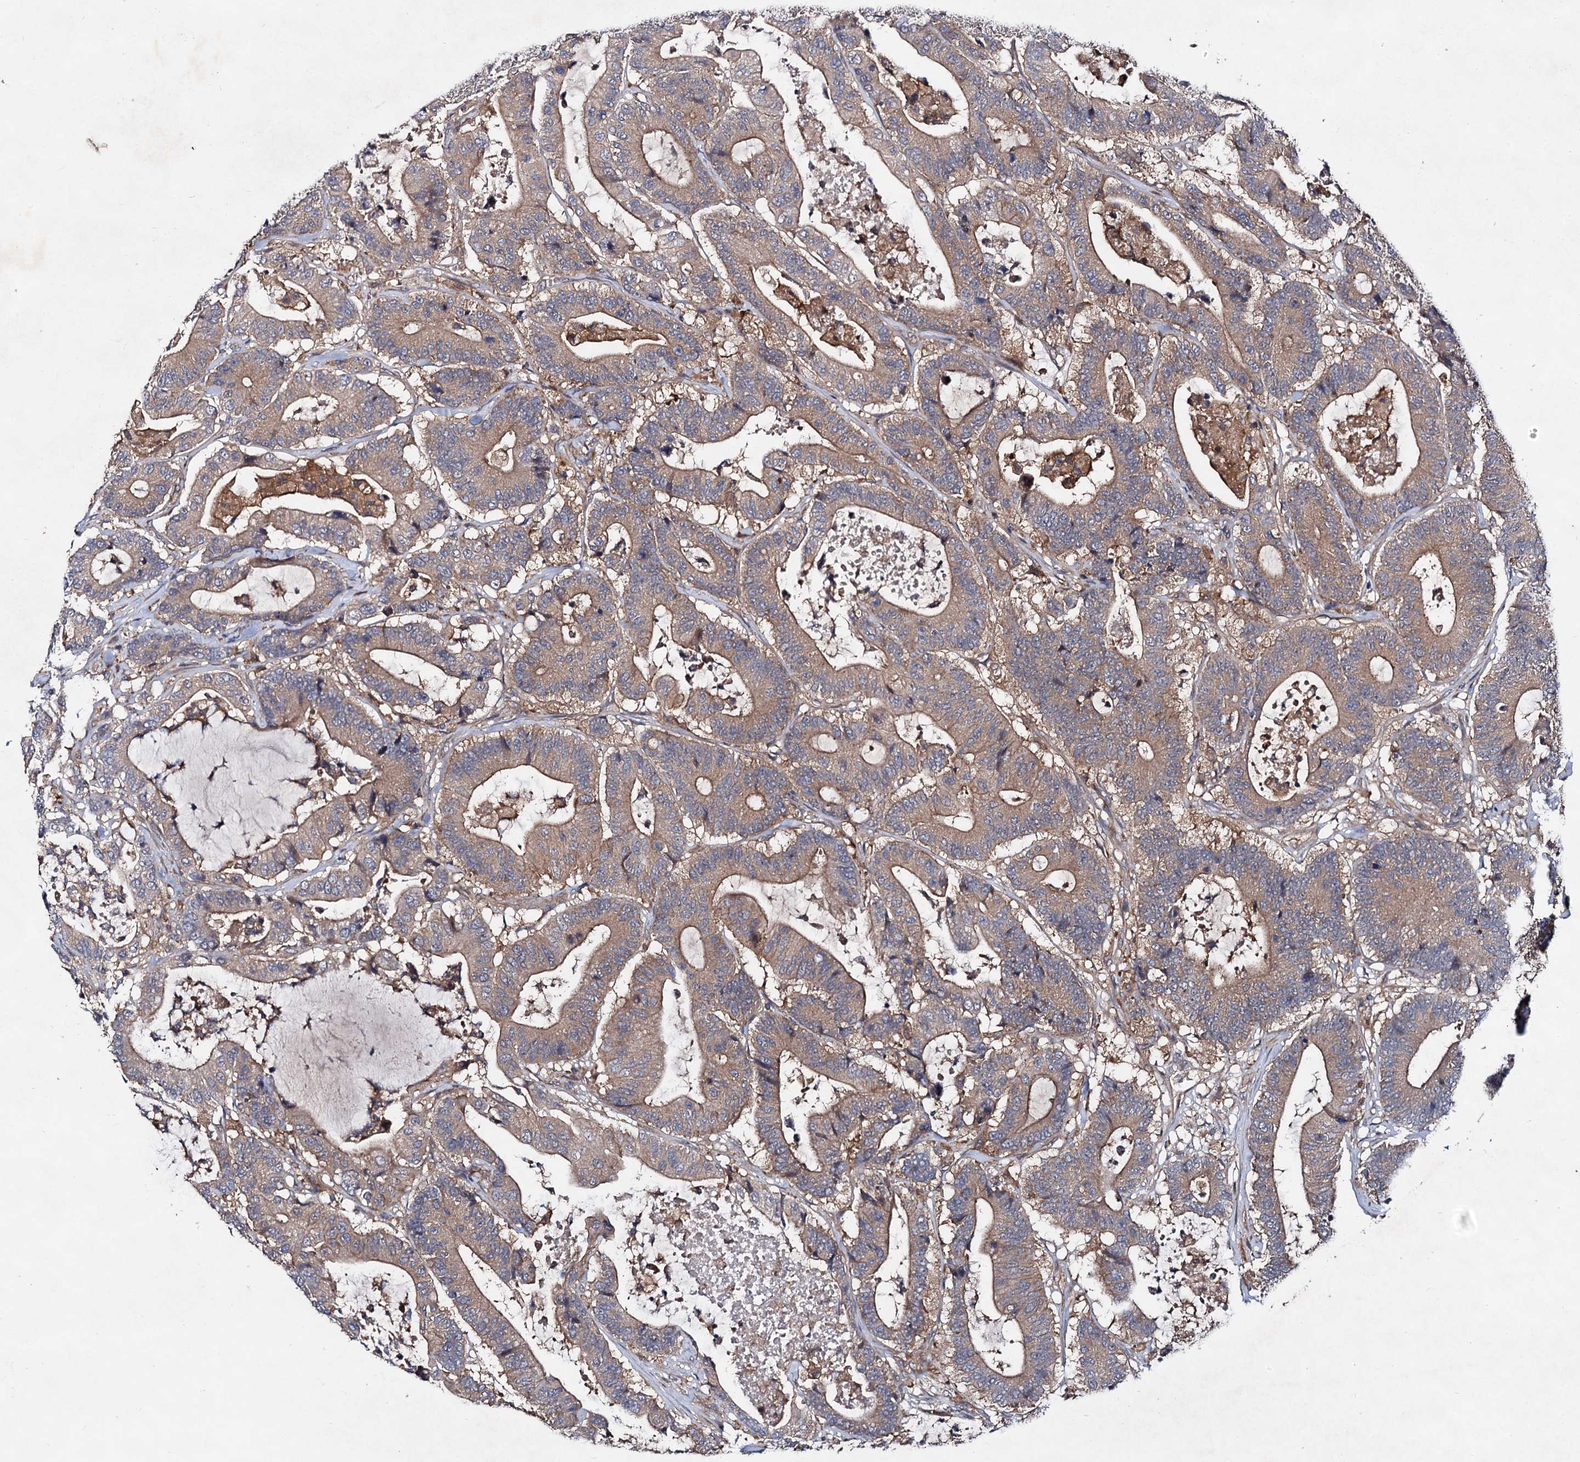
{"staining": {"intensity": "moderate", "quantity": ">75%", "location": "cytoplasmic/membranous"}, "tissue": "colorectal cancer", "cell_type": "Tumor cells", "image_type": "cancer", "snomed": [{"axis": "morphology", "description": "Adenocarcinoma, NOS"}, {"axis": "topography", "description": "Colon"}], "caption": "Human colorectal cancer stained for a protein (brown) displays moderate cytoplasmic/membranous positive staining in about >75% of tumor cells.", "gene": "VPS29", "patient": {"sex": "female", "age": 84}}